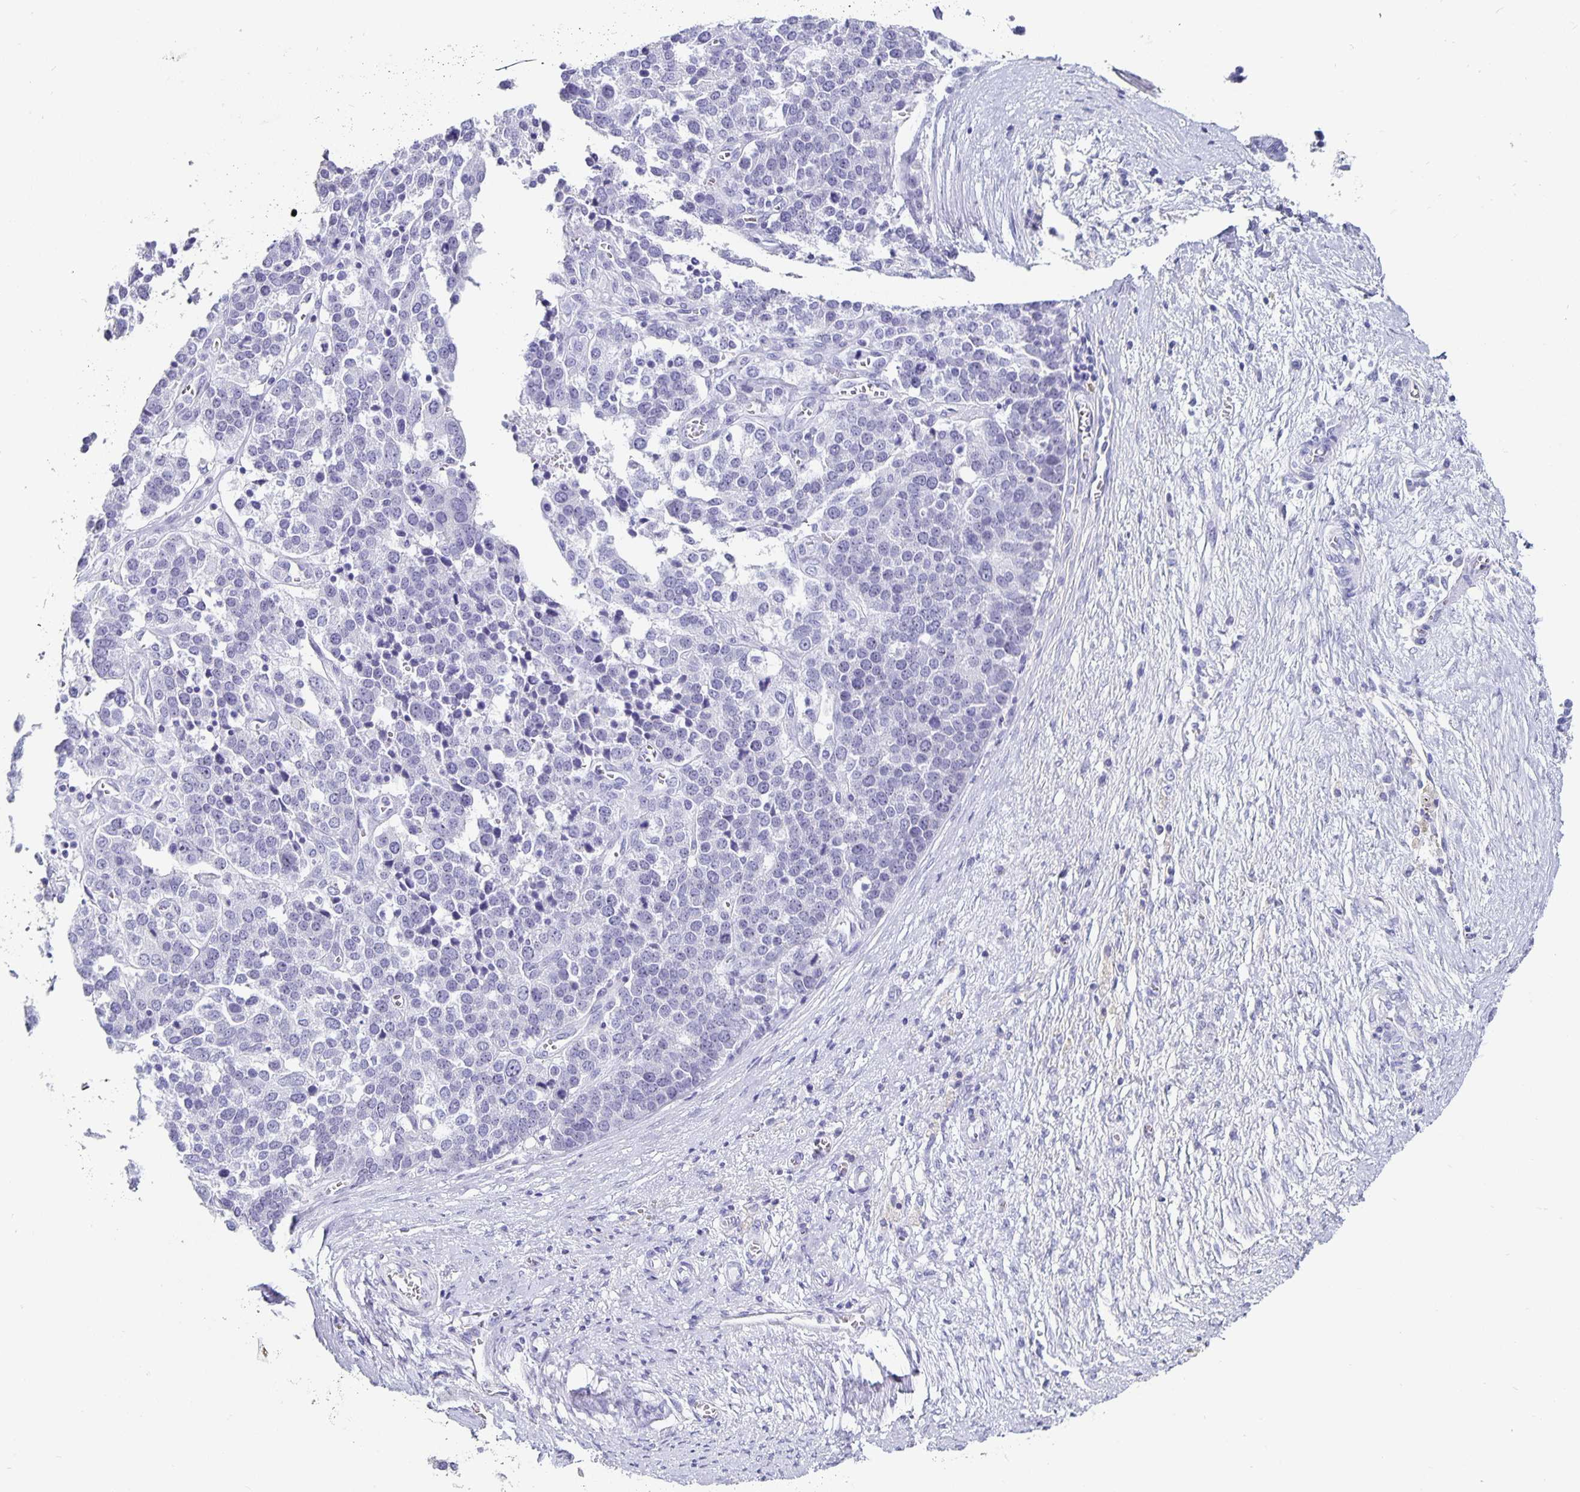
{"staining": {"intensity": "negative", "quantity": "none", "location": "none"}, "tissue": "ovarian cancer", "cell_type": "Tumor cells", "image_type": "cancer", "snomed": [{"axis": "morphology", "description": "Cystadenocarcinoma, serous, NOS"}, {"axis": "topography", "description": "Ovary"}], "caption": "Tumor cells show no significant protein positivity in ovarian cancer.", "gene": "CHGA", "patient": {"sex": "female", "age": 44}}